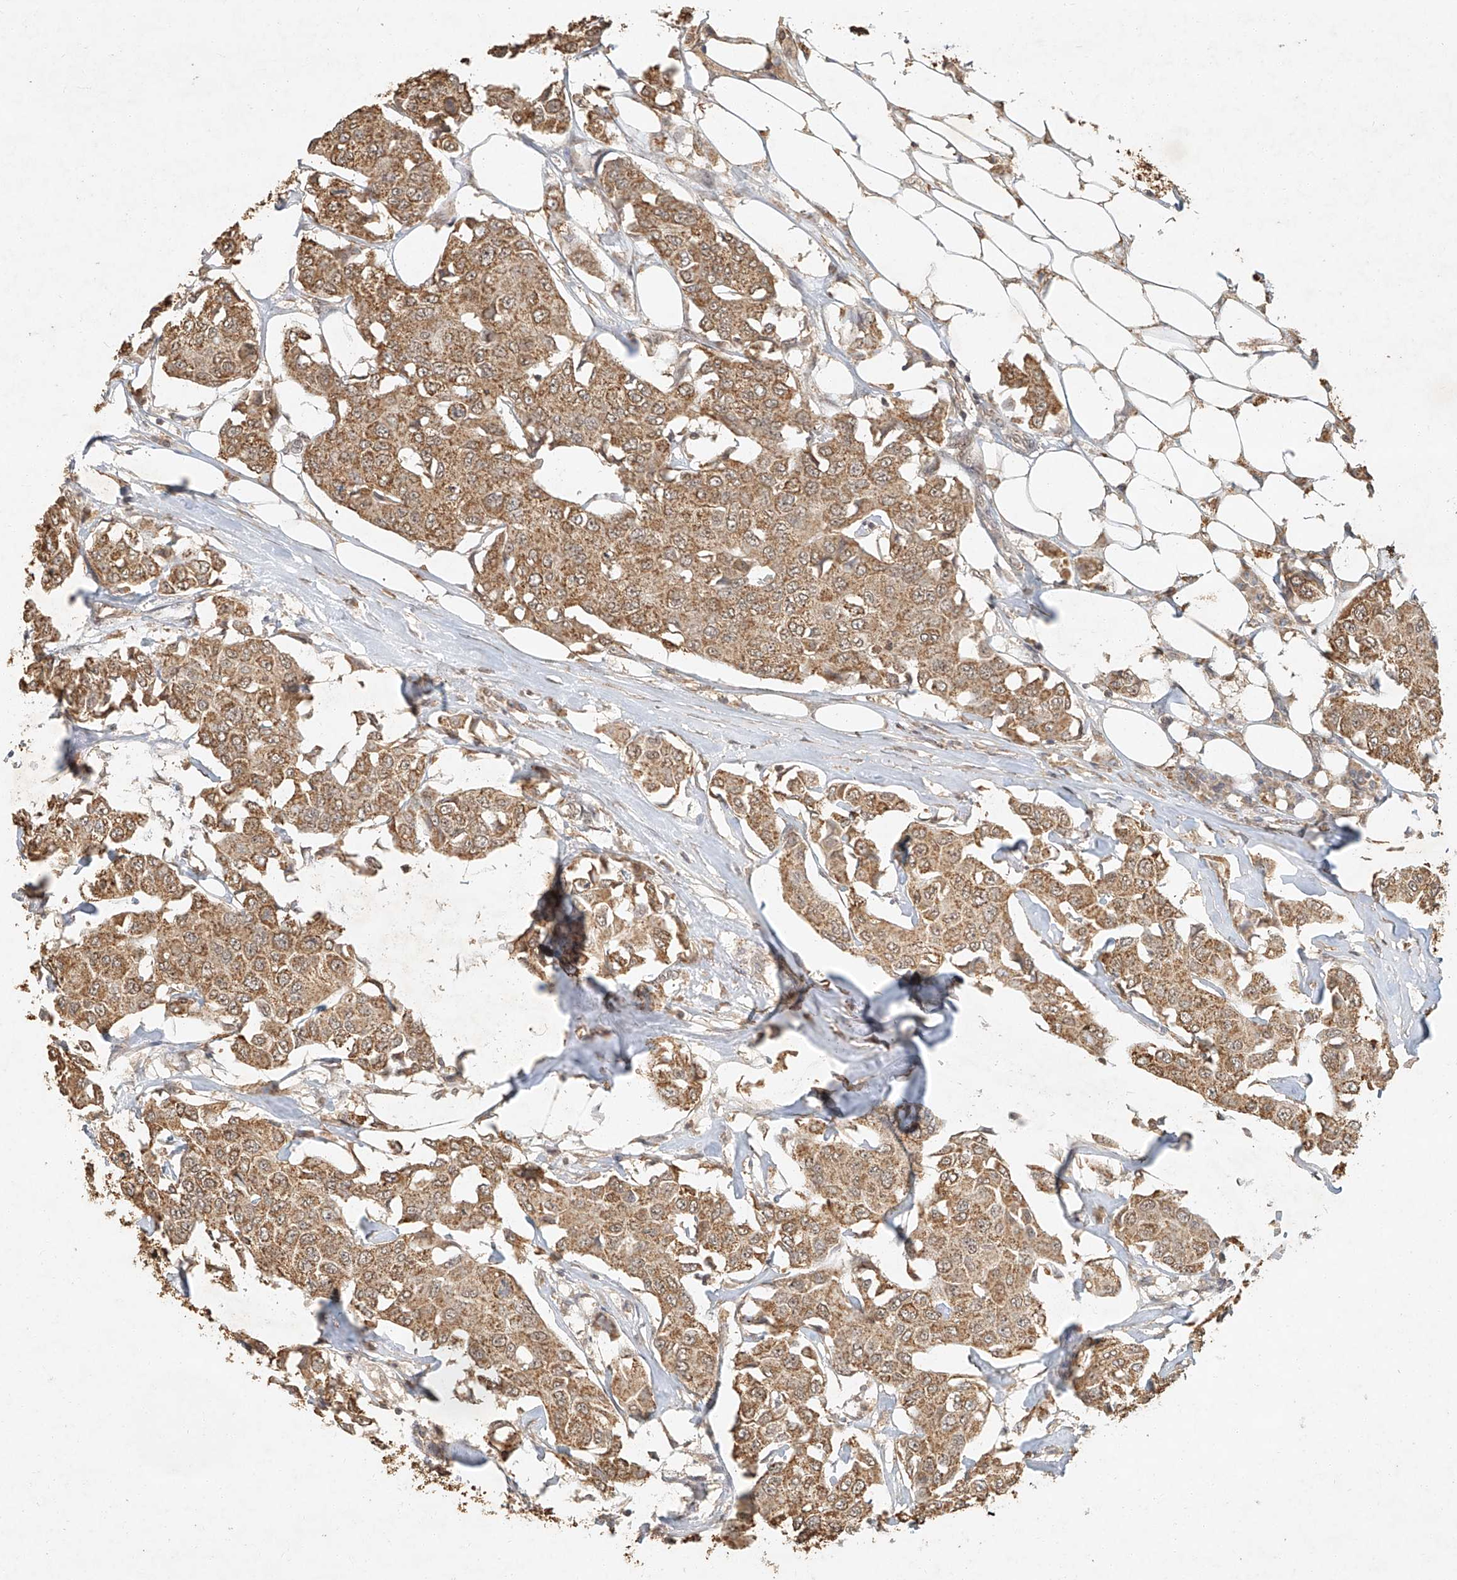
{"staining": {"intensity": "moderate", "quantity": ">75%", "location": "cytoplasmic/membranous"}, "tissue": "breast cancer", "cell_type": "Tumor cells", "image_type": "cancer", "snomed": [{"axis": "morphology", "description": "Duct carcinoma"}, {"axis": "topography", "description": "Breast"}], "caption": "Immunohistochemistry of breast invasive ductal carcinoma demonstrates medium levels of moderate cytoplasmic/membranous staining in approximately >75% of tumor cells. (DAB IHC with brightfield microscopy, high magnification).", "gene": "CXorf58", "patient": {"sex": "female", "age": 80}}